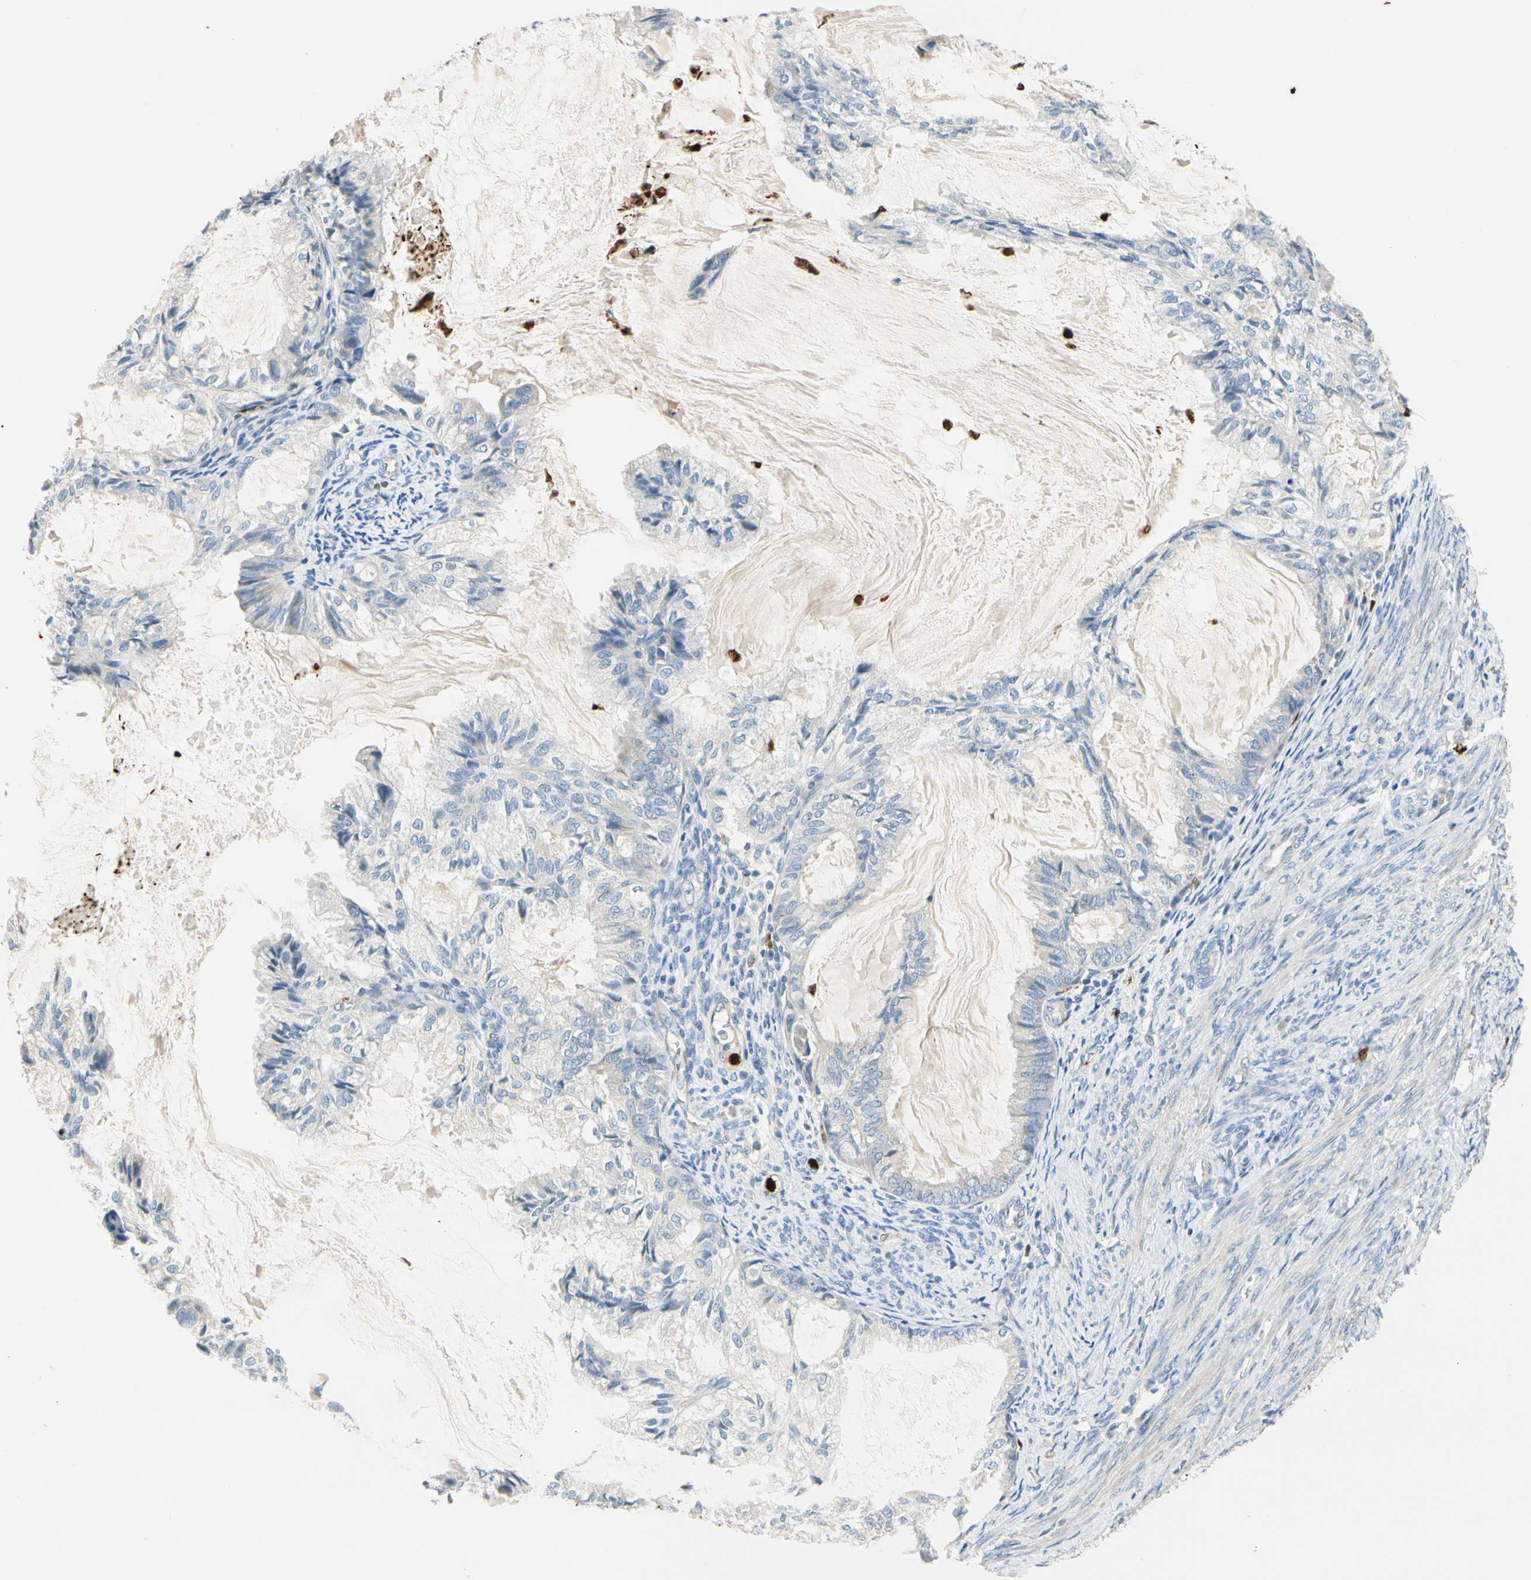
{"staining": {"intensity": "negative", "quantity": "none", "location": "none"}, "tissue": "cervical cancer", "cell_type": "Tumor cells", "image_type": "cancer", "snomed": [{"axis": "morphology", "description": "Normal tissue, NOS"}, {"axis": "morphology", "description": "Adenocarcinoma, NOS"}, {"axis": "topography", "description": "Cervix"}, {"axis": "topography", "description": "Endometrium"}], "caption": "This is an IHC image of human cervical cancer (adenocarcinoma). There is no positivity in tumor cells.", "gene": "TRAF5", "patient": {"sex": "female", "age": 86}}